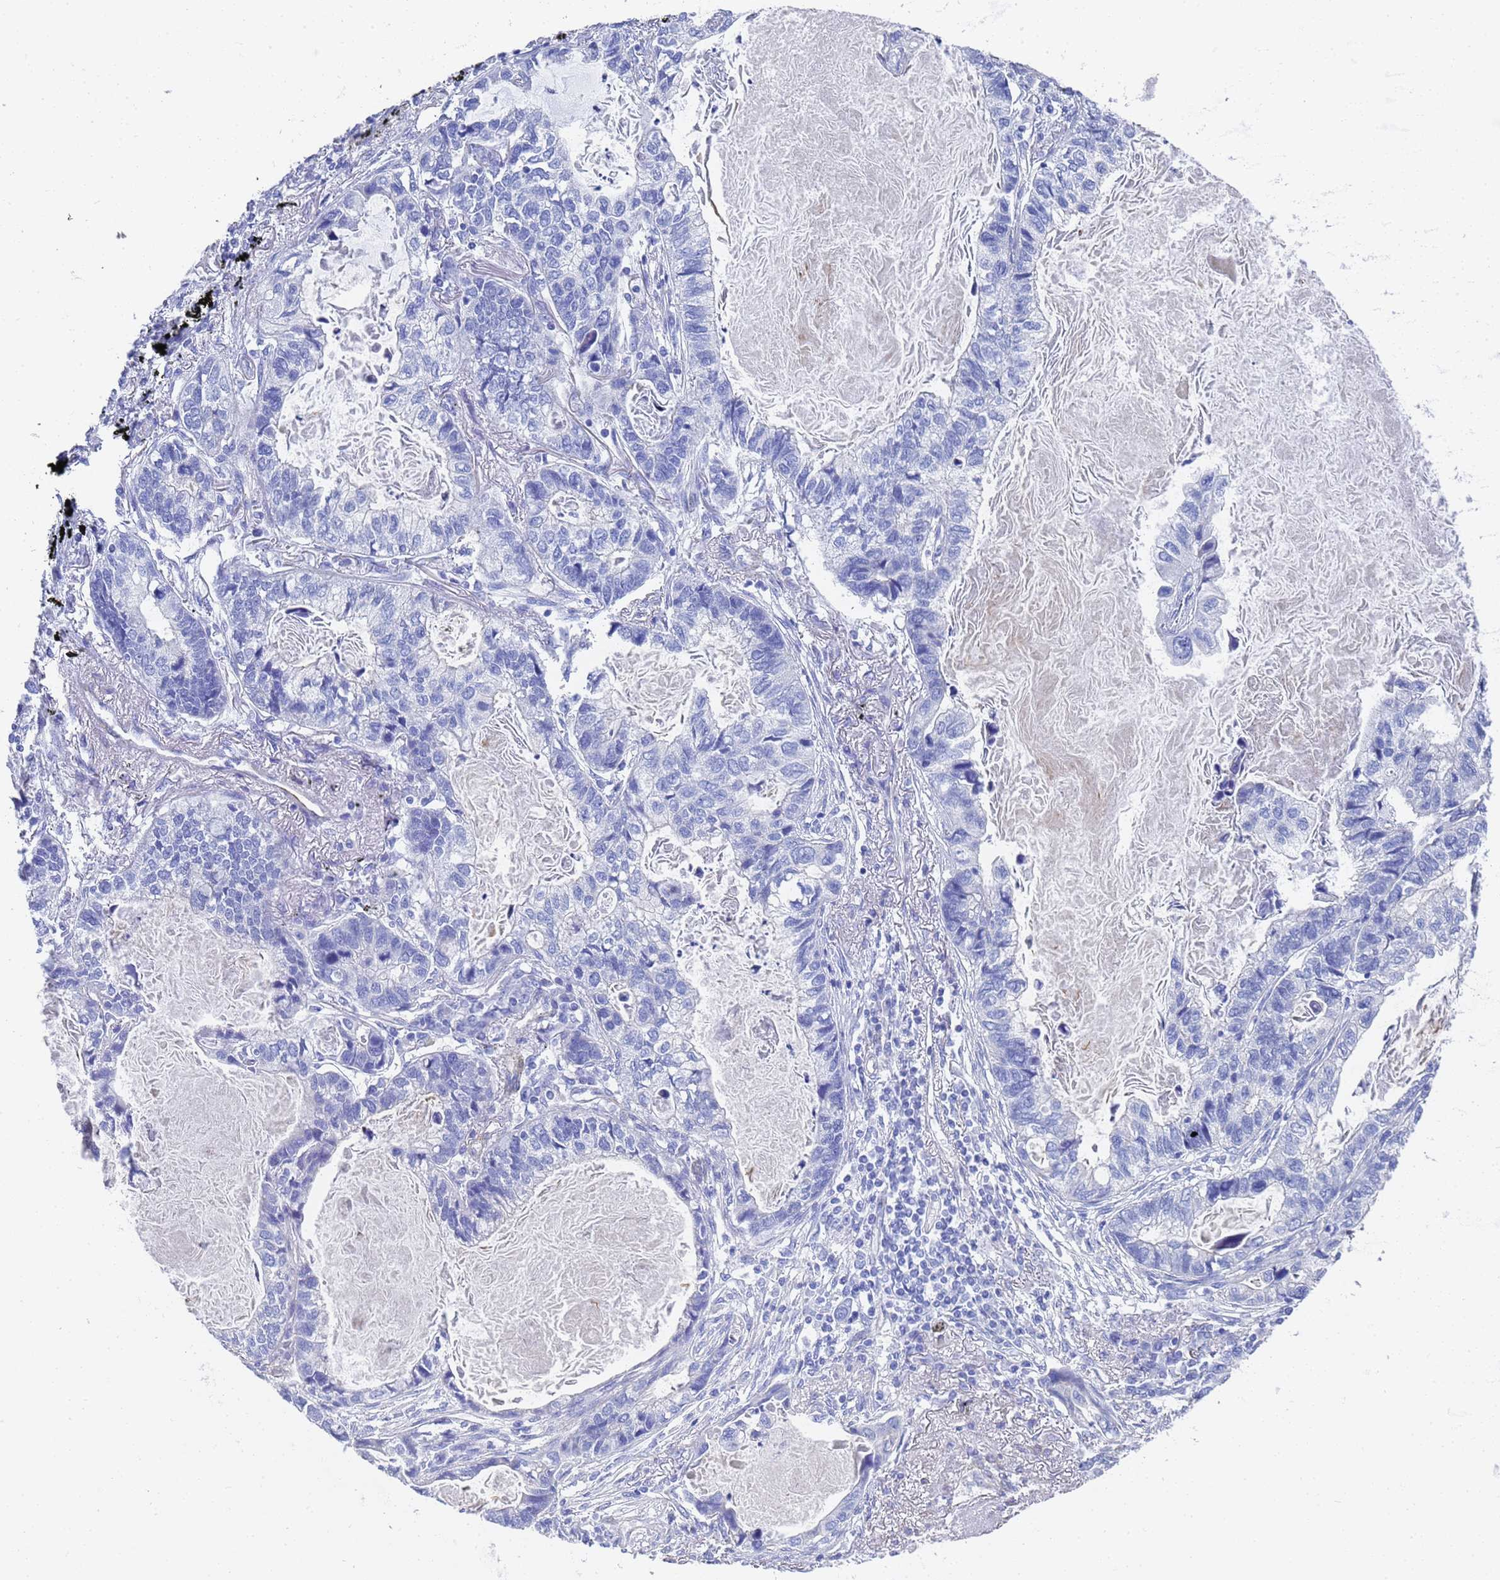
{"staining": {"intensity": "negative", "quantity": "none", "location": "none"}, "tissue": "lung cancer", "cell_type": "Tumor cells", "image_type": "cancer", "snomed": [{"axis": "morphology", "description": "Adenocarcinoma, NOS"}, {"axis": "topography", "description": "Lung"}], "caption": "DAB (3,3'-diaminobenzidine) immunohistochemical staining of lung cancer demonstrates no significant staining in tumor cells. (DAB IHC with hematoxylin counter stain).", "gene": "TUBB1", "patient": {"sex": "male", "age": 67}}